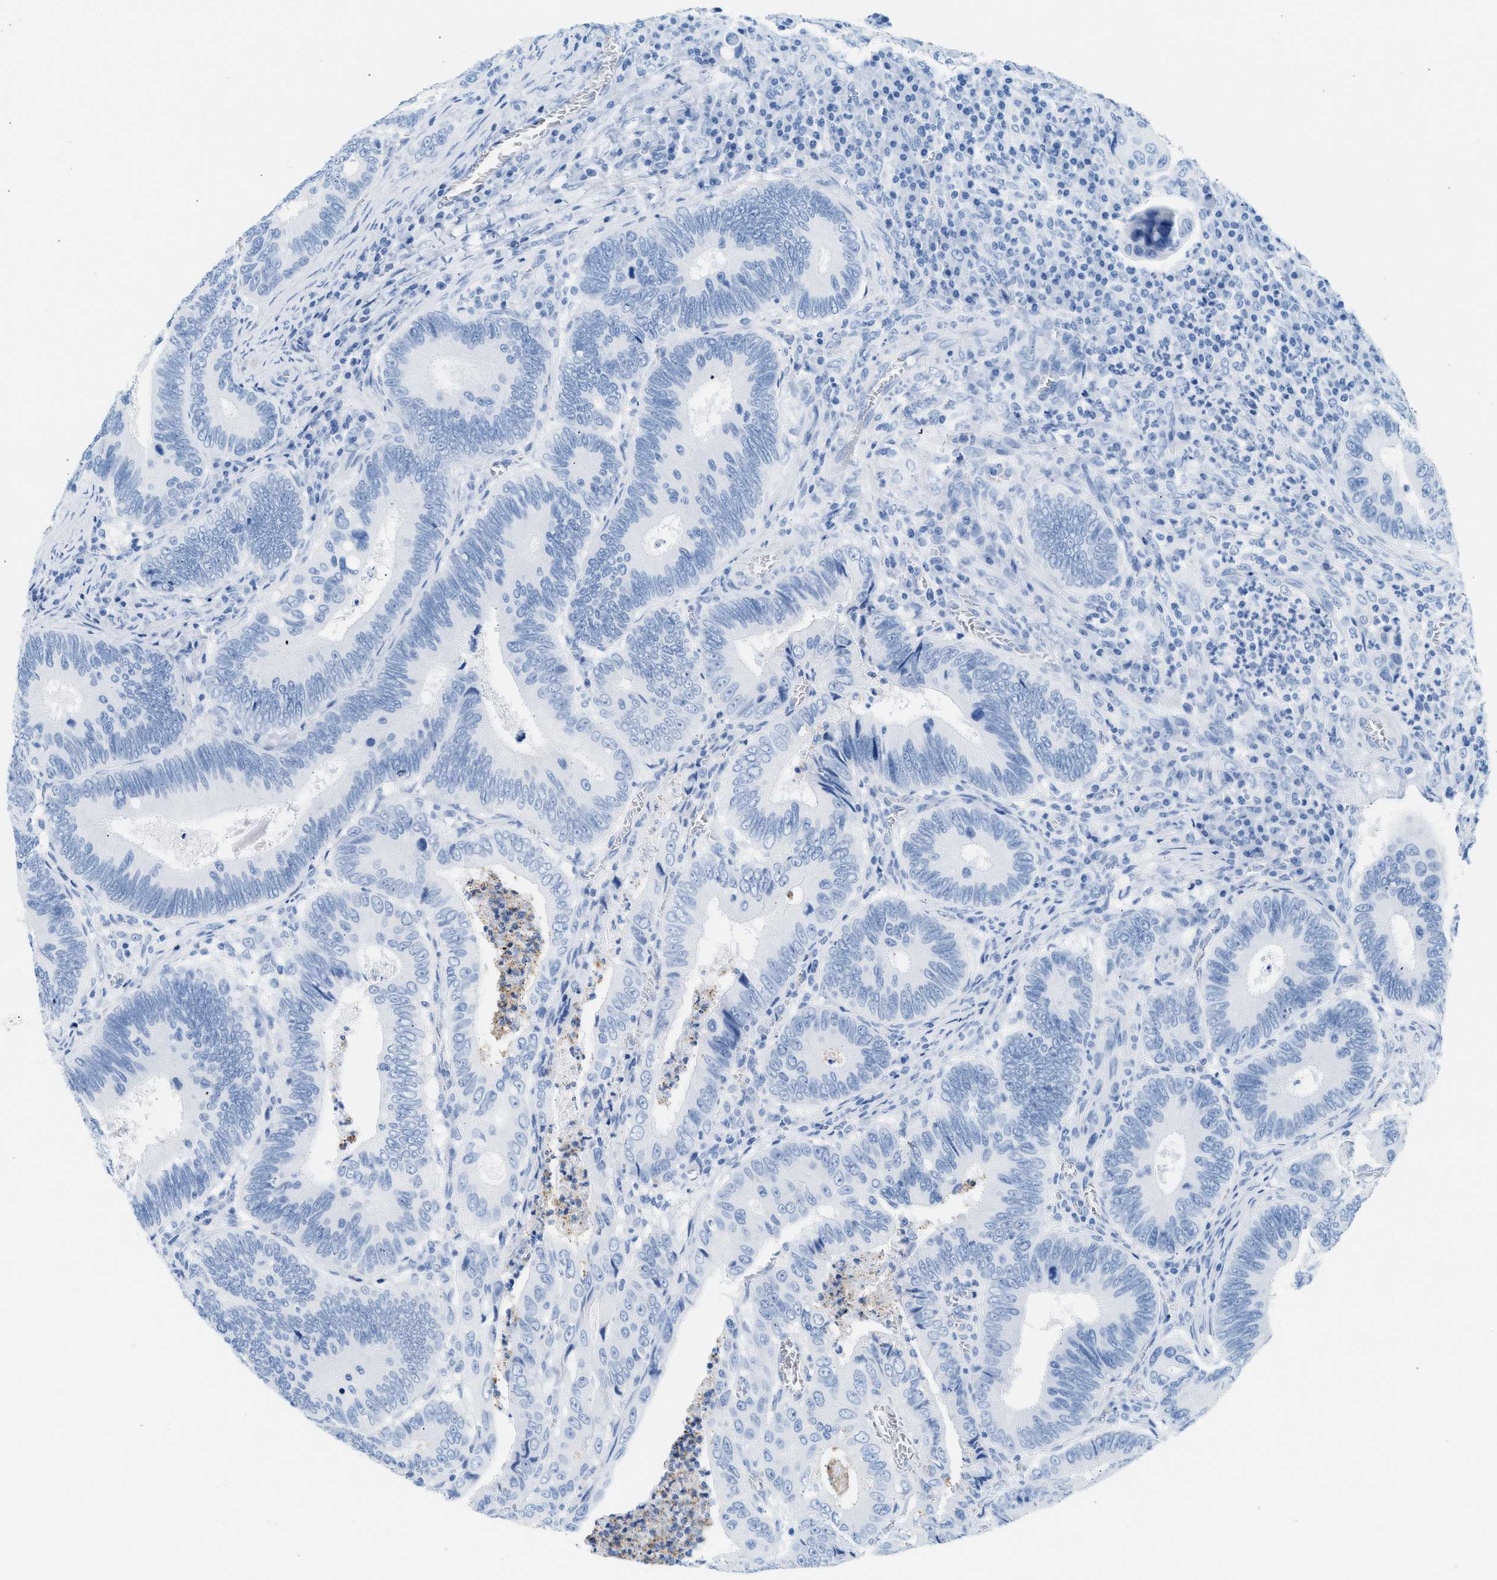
{"staining": {"intensity": "negative", "quantity": "none", "location": "none"}, "tissue": "colorectal cancer", "cell_type": "Tumor cells", "image_type": "cancer", "snomed": [{"axis": "morphology", "description": "Inflammation, NOS"}, {"axis": "morphology", "description": "Adenocarcinoma, NOS"}, {"axis": "topography", "description": "Colon"}], "caption": "This micrograph is of colorectal cancer (adenocarcinoma) stained with immunohistochemistry to label a protein in brown with the nuclei are counter-stained blue. There is no positivity in tumor cells.", "gene": "SPAM1", "patient": {"sex": "male", "age": 72}}